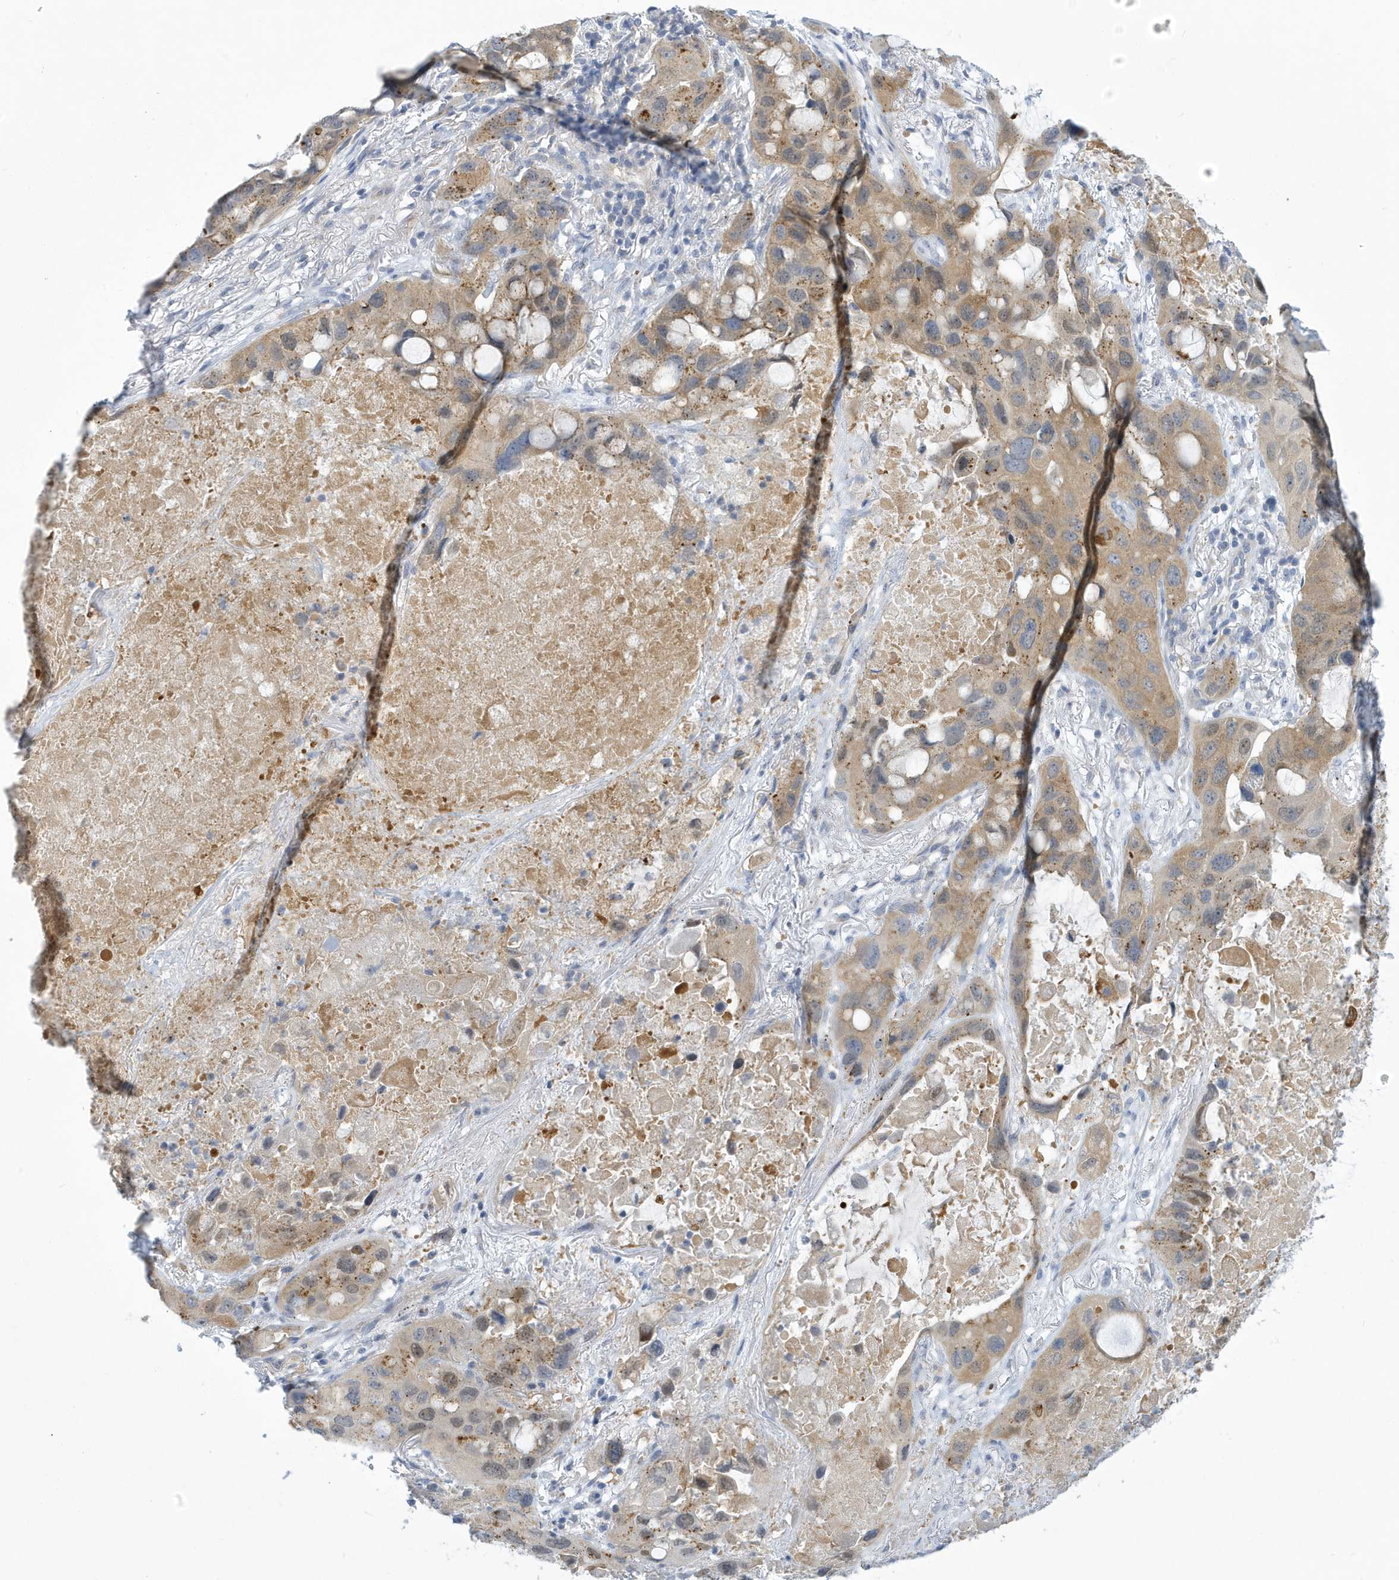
{"staining": {"intensity": "weak", "quantity": ">75%", "location": "cytoplasmic/membranous,nuclear"}, "tissue": "lung cancer", "cell_type": "Tumor cells", "image_type": "cancer", "snomed": [{"axis": "morphology", "description": "Squamous cell carcinoma, NOS"}, {"axis": "topography", "description": "Lung"}], "caption": "Approximately >75% of tumor cells in lung cancer exhibit weak cytoplasmic/membranous and nuclear protein staining as visualized by brown immunohistochemical staining.", "gene": "VTA1", "patient": {"sex": "female", "age": 73}}